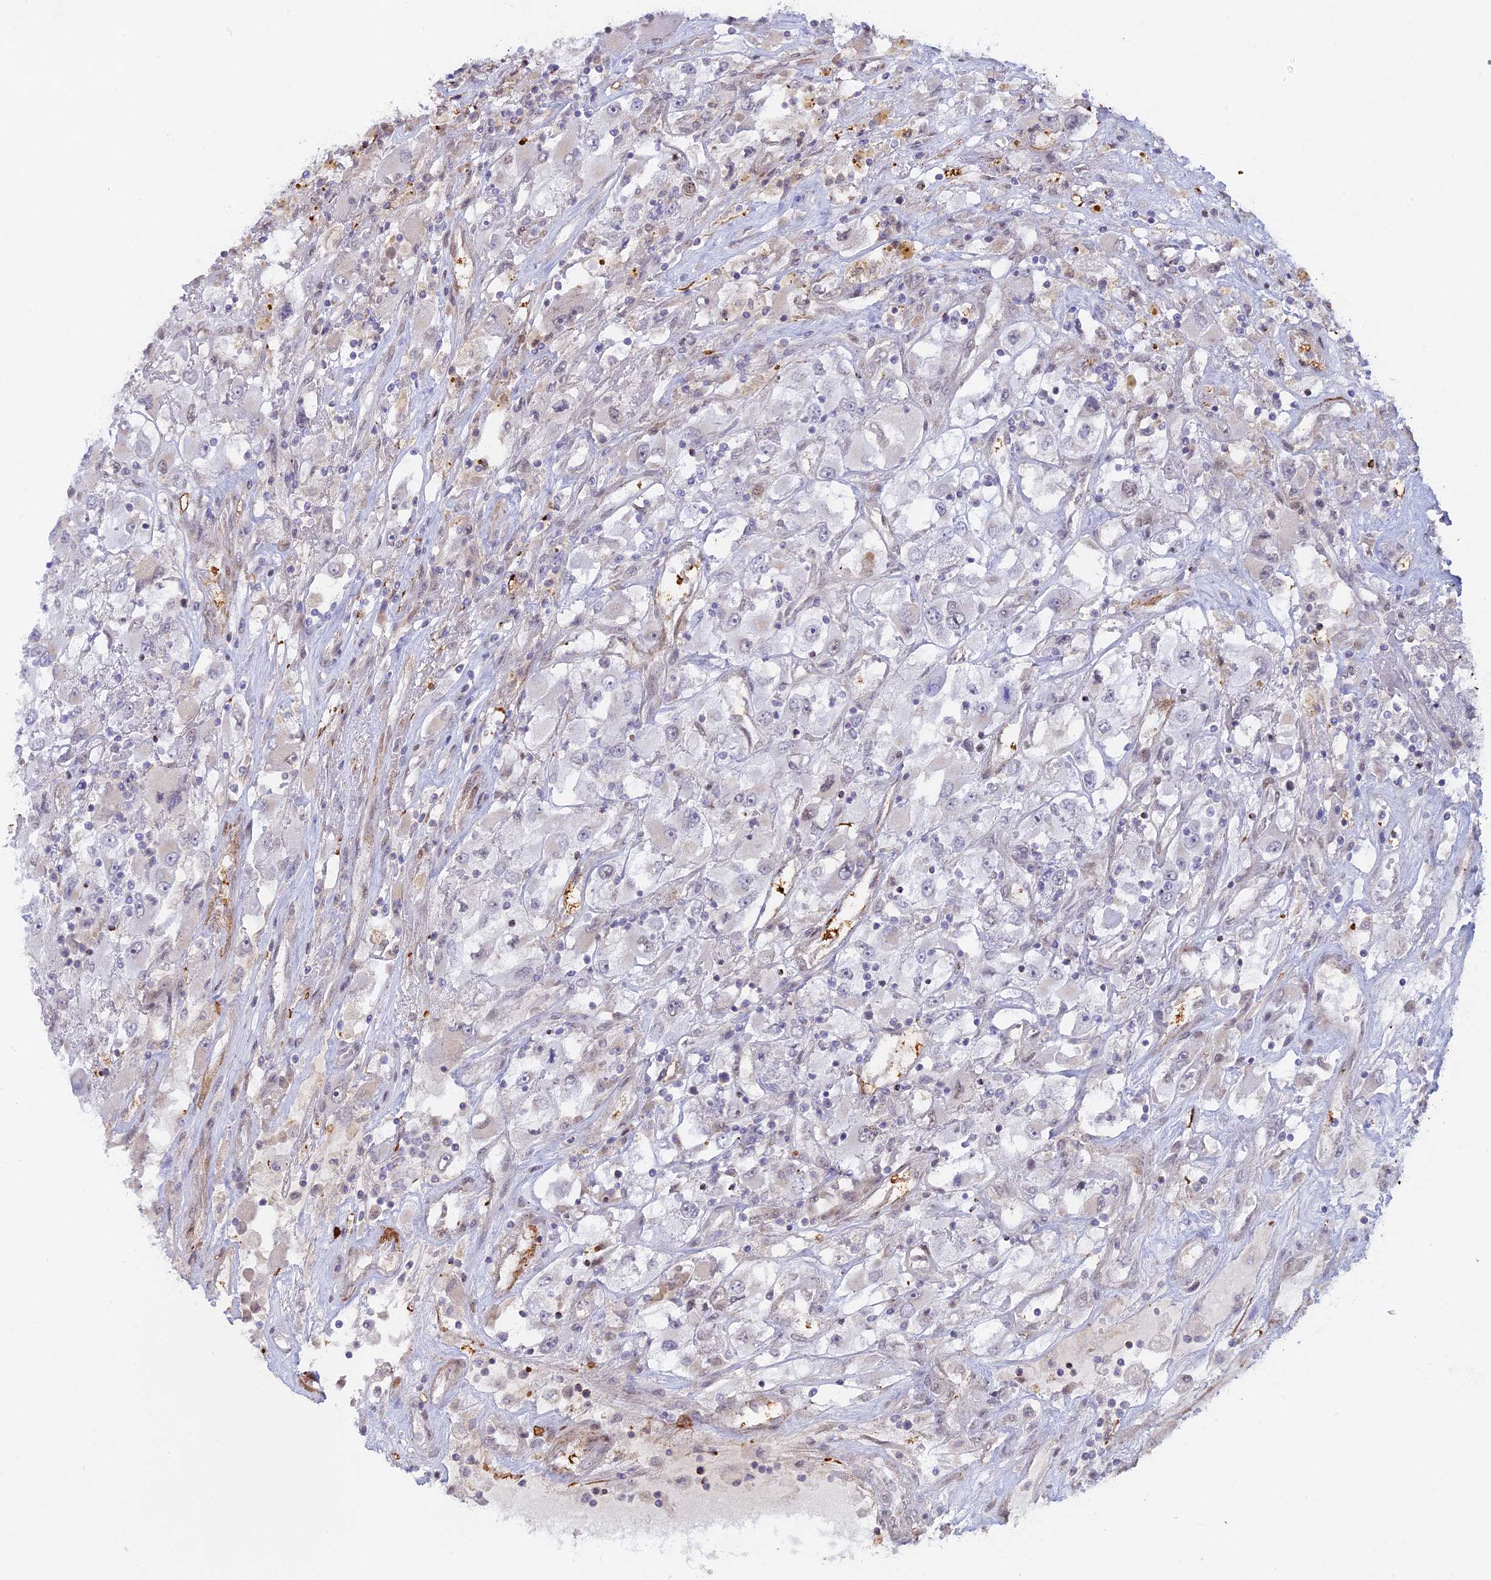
{"staining": {"intensity": "negative", "quantity": "none", "location": "none"}, "tissue": "renal cancer", "cell_type": "Tumor cells", "image_type": "cancer", "snomed": [{"axis": "morphology", "description": "Adenocarcinoma, NOS"}, {"axis": "topography", "description": "Kidney"}], "caption": "There is no significant staining in tumor cells of adenocarcinoma (renal).", "gene": "CCDC154", "patient": {"sex": "female", "age": 52}}